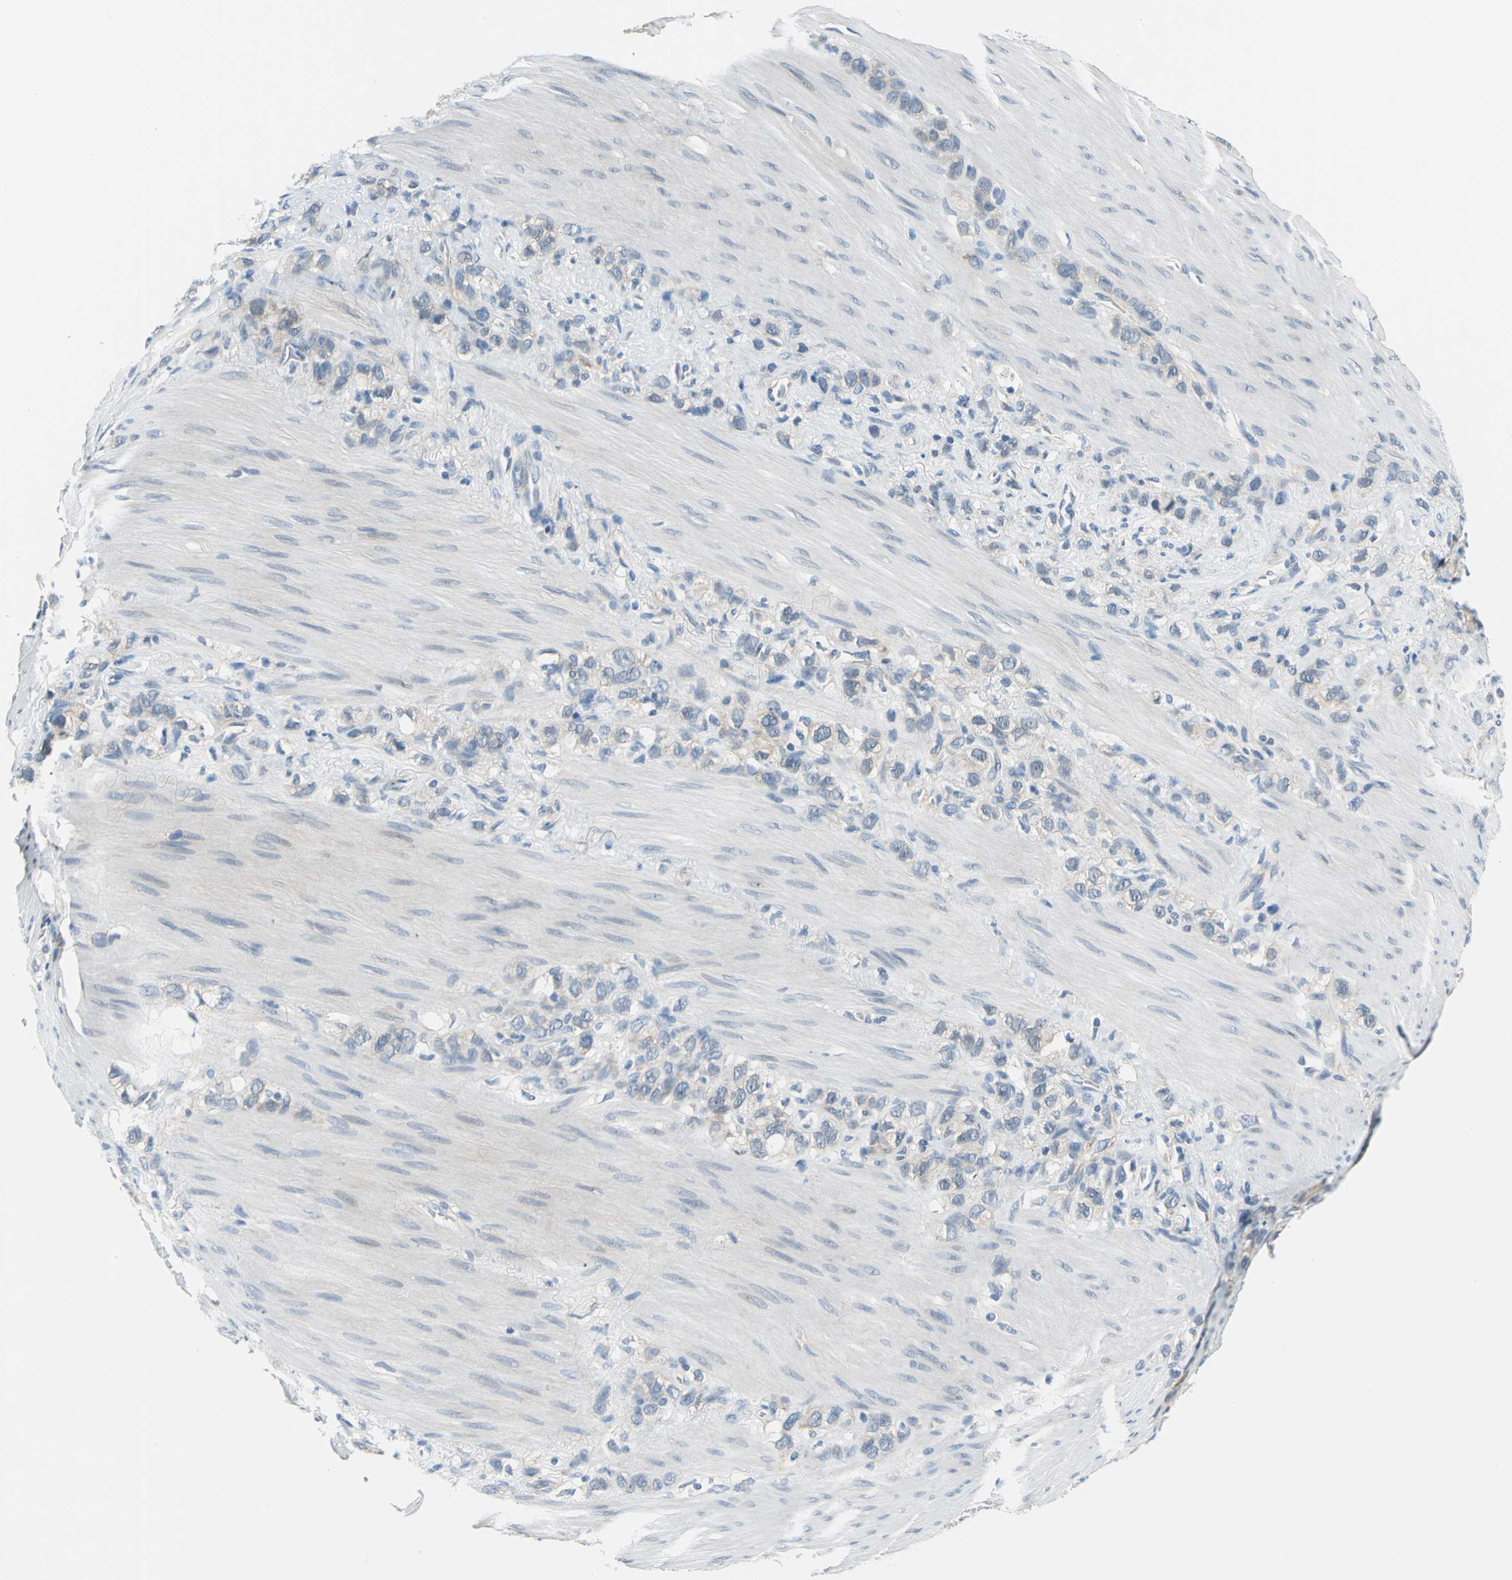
{"staining": {"intensity": "weak", "quantity": "25%-75%", "location": "cytoplasmic/membranous"}, "tissue": "stomach cancer", "cell_type": "Tumor cells", "image_type": "cancer", "snomed": [{"axis": "morphology", "description": "Normal tissue, NOS"}, {"axis": "morphology", "description": "Adenocarcinoma, NOS"}, {"axis": "morphology", "description": "Adenocarcinoma, High grade"}, {"axis": "topography", "description": "Stomach, upper"}, {"axis": "topography", "description": "Stomach"}], "caption": "A histopathology image showing weak cytoplasmic/membranous staining in approximately 25%-75% of tumor cells in stomach cancer (adenocarcinoma (high-grade)), as visualized by brown immunohistochemical staining.", "gene": "ZNF415", "patient": {"sex": "female", "age": 65}}